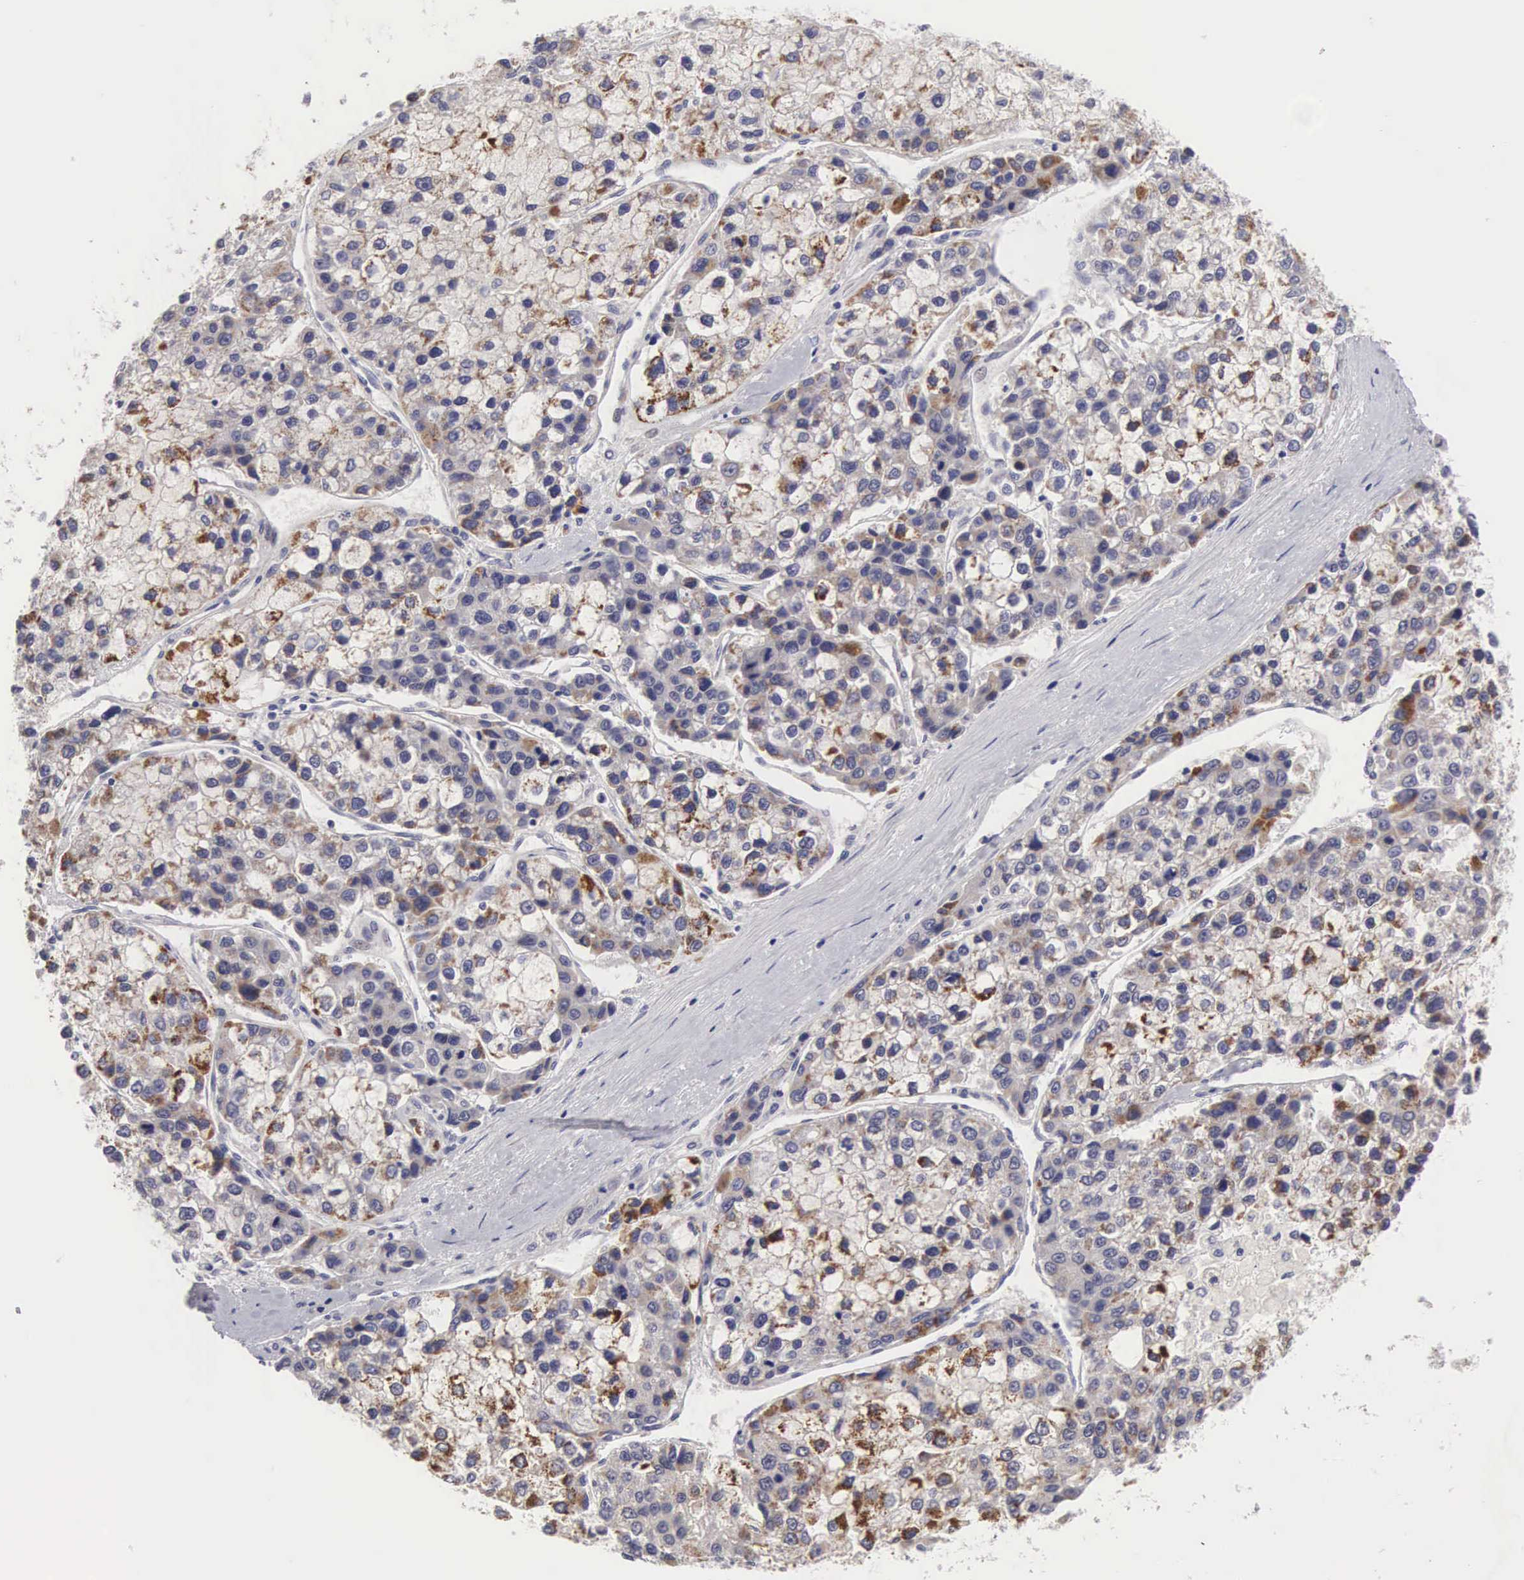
{"staining": {"intensity": "moderate", "quantity": ">75%", "location": "cytoplasmic/membranous"}, "tissue": "liver cancer", "cell_type": "Tumor cells", "image_type": "cancer", "snomed": [{"axis": "morphology", "description": "Carcinoma, Hepatocellular, NOS"}, {"axis": "topography", "description": "Liver"}], "caption": "Liver cancer (hepatocellular carcinoma) was stained to show a protein in brown. There is medium levels of moderate cytoplasmic/membranous expression in approximately >75% of tumor cells.", "gene": "SOX11", "patient": {"sex": "female", "age": 66}}